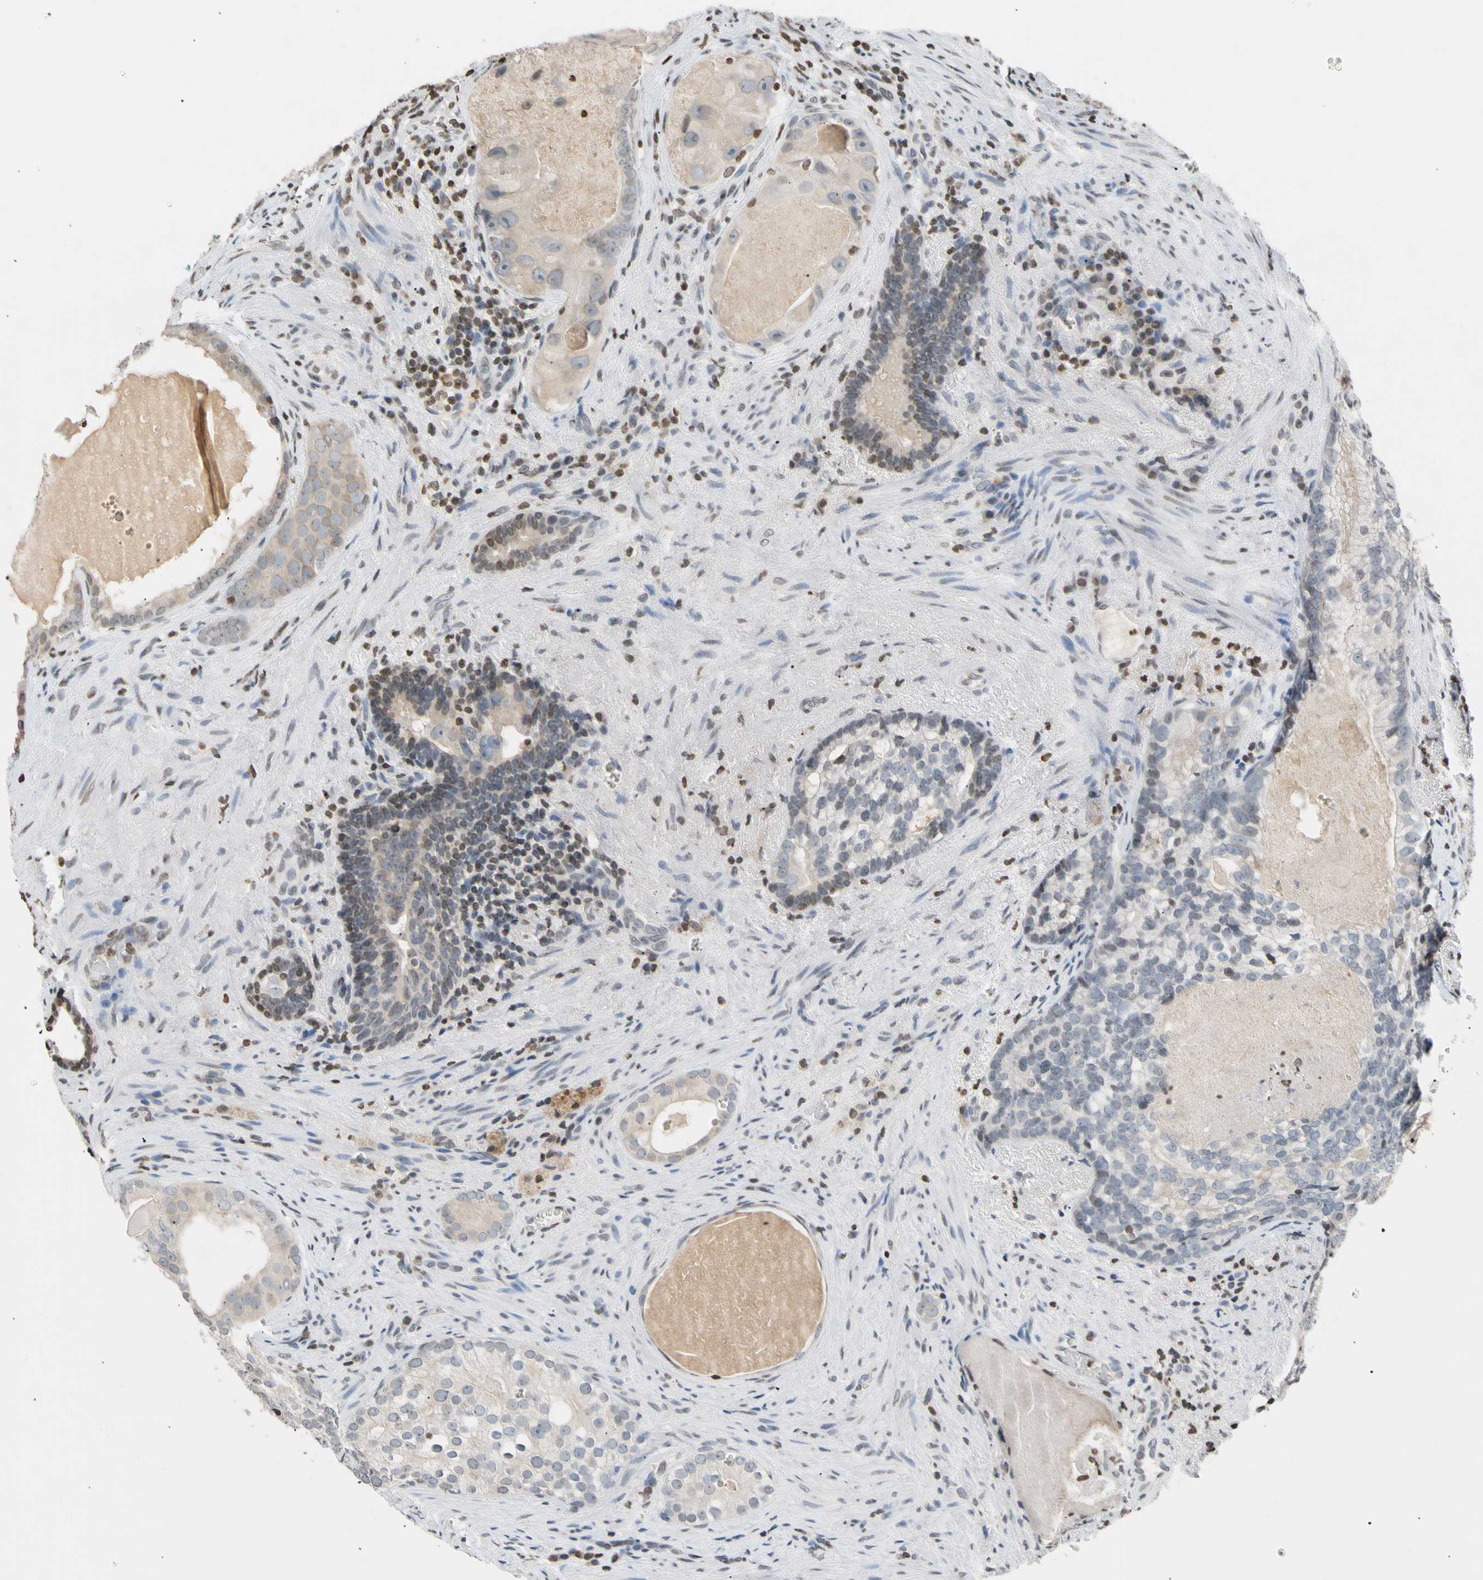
{"staining": {"intensity": "weak", "quantity": "25%-75%", "location": "cytoplasmic/membranous"}, "tissue": "prostate cancer", "cell_type": "Tumor cells", "image_type": "cancer", "snomed": [{"axis": "morphology", "description": "Adenocarcinoma, High grade"}, {"axis": "topography", "description": "Prostate"}], "caption": "Protein analysis of prostate cancer (adenocarcinoma (high-grade)) tissue shows weak cytoplasmic/membranous positivity in about 25%-75% of tumor cells. The staining is performed using DAB (3,3'-diaminobenzidine) brown chromogen to label protein expression. The nuclei are counter-stained blue using hematoxylin.", "gene": "GPX4", "patient": {"sex": "male", "age": 66}}